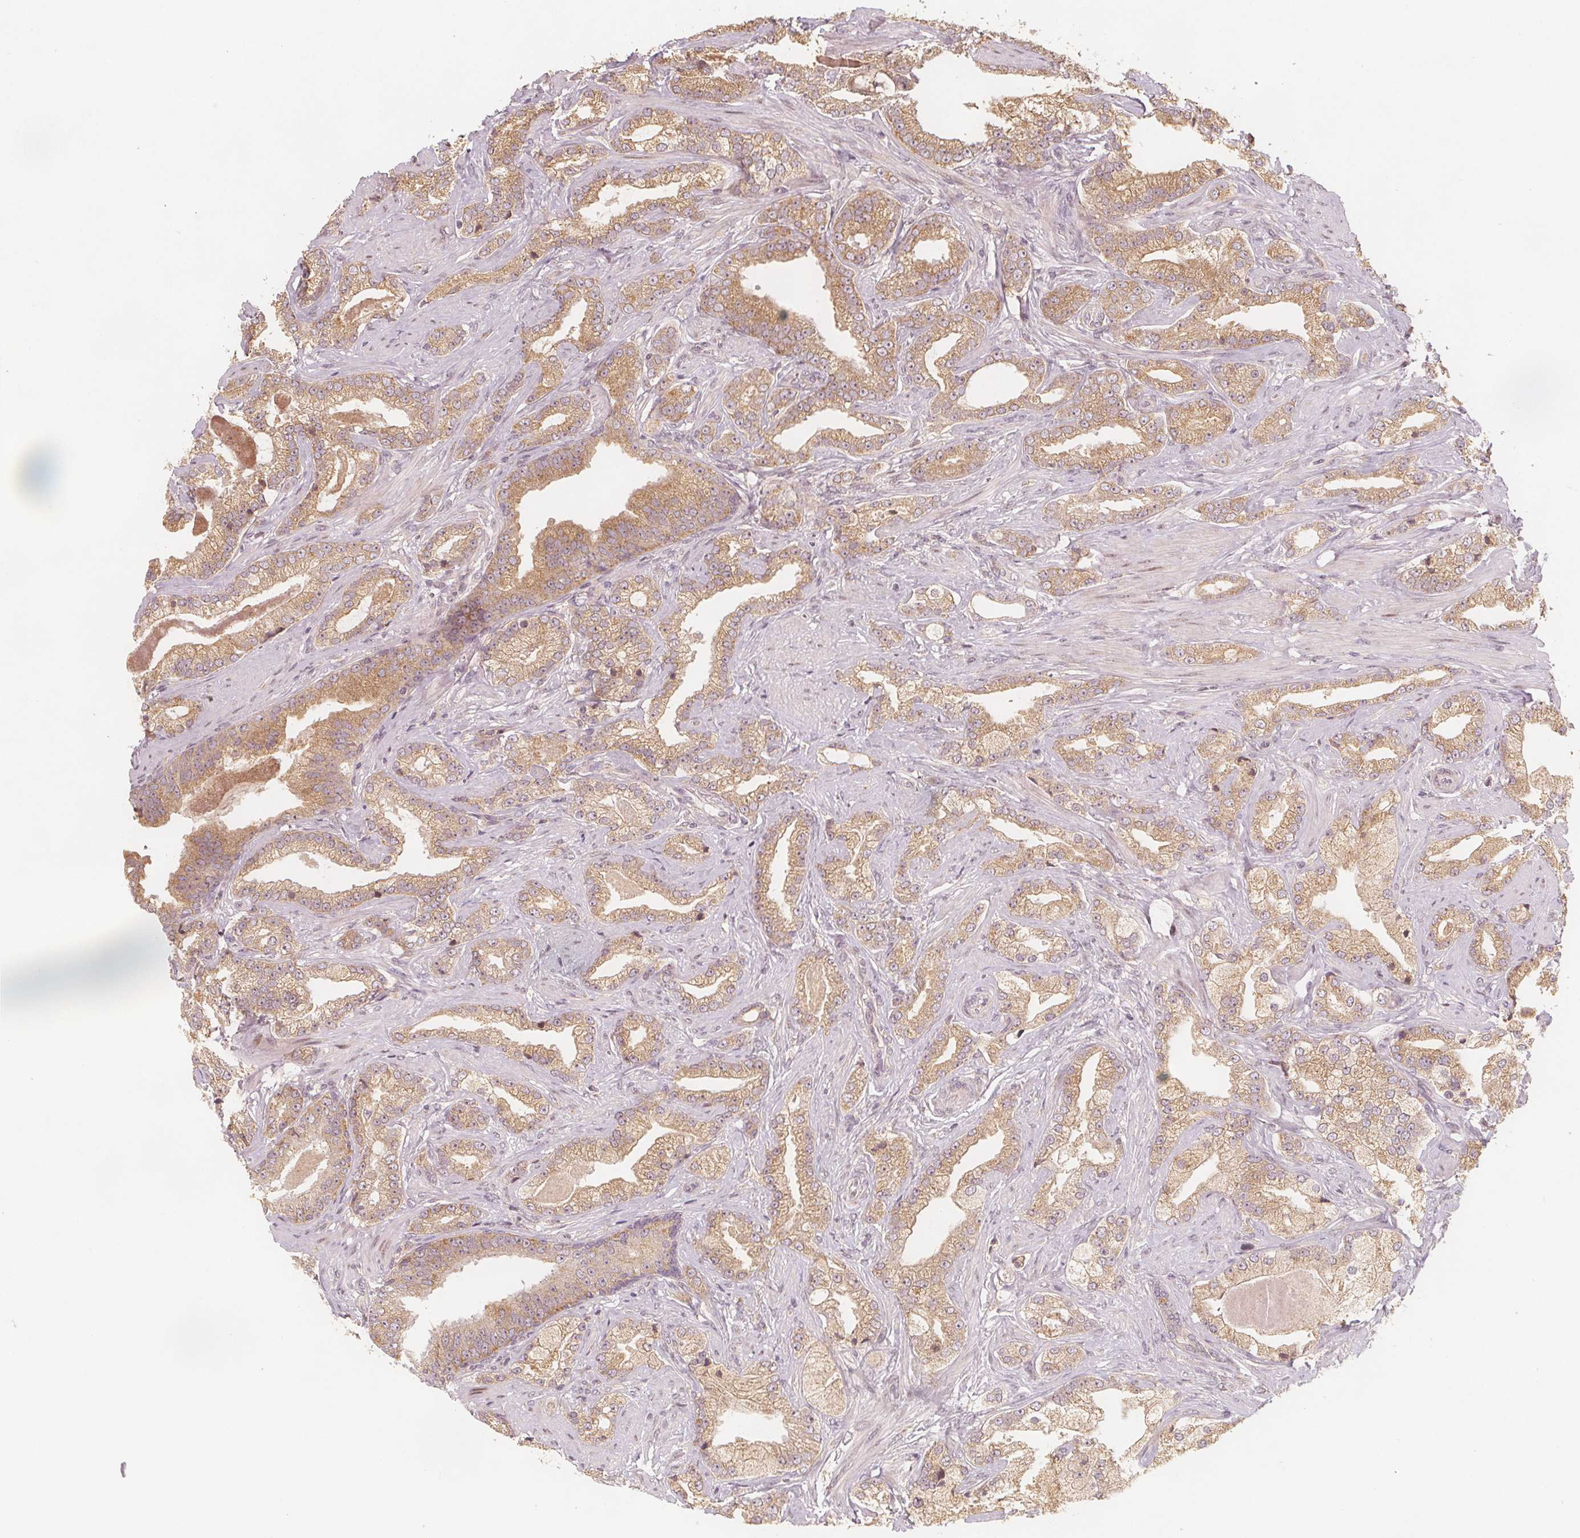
{"staining": {"intensity": "moderate", "quantity": ">75%", "location": "cytoplasmic/membranous"}, "tissue": "prostate cancer", "cell_type": "Tumor cells", "image_type": "cancer", "snomed": [{"axis": "morphology", "description": "Adenocarcinoma, Low grade"}, {"axis": "topography", "description": "Prostate"}], "caption": "Immunohistochemistry (IHC) micrograph of human prostate cancer (adenocarcinoma (low-grade)) stained for a protein (brown), which displays medium levels of moderate cytoplasmic/membranous positivity in approximately >75% of tumor cells.", "gene": "NCSTN", "patient": {"sex": "male", "age": 61}}